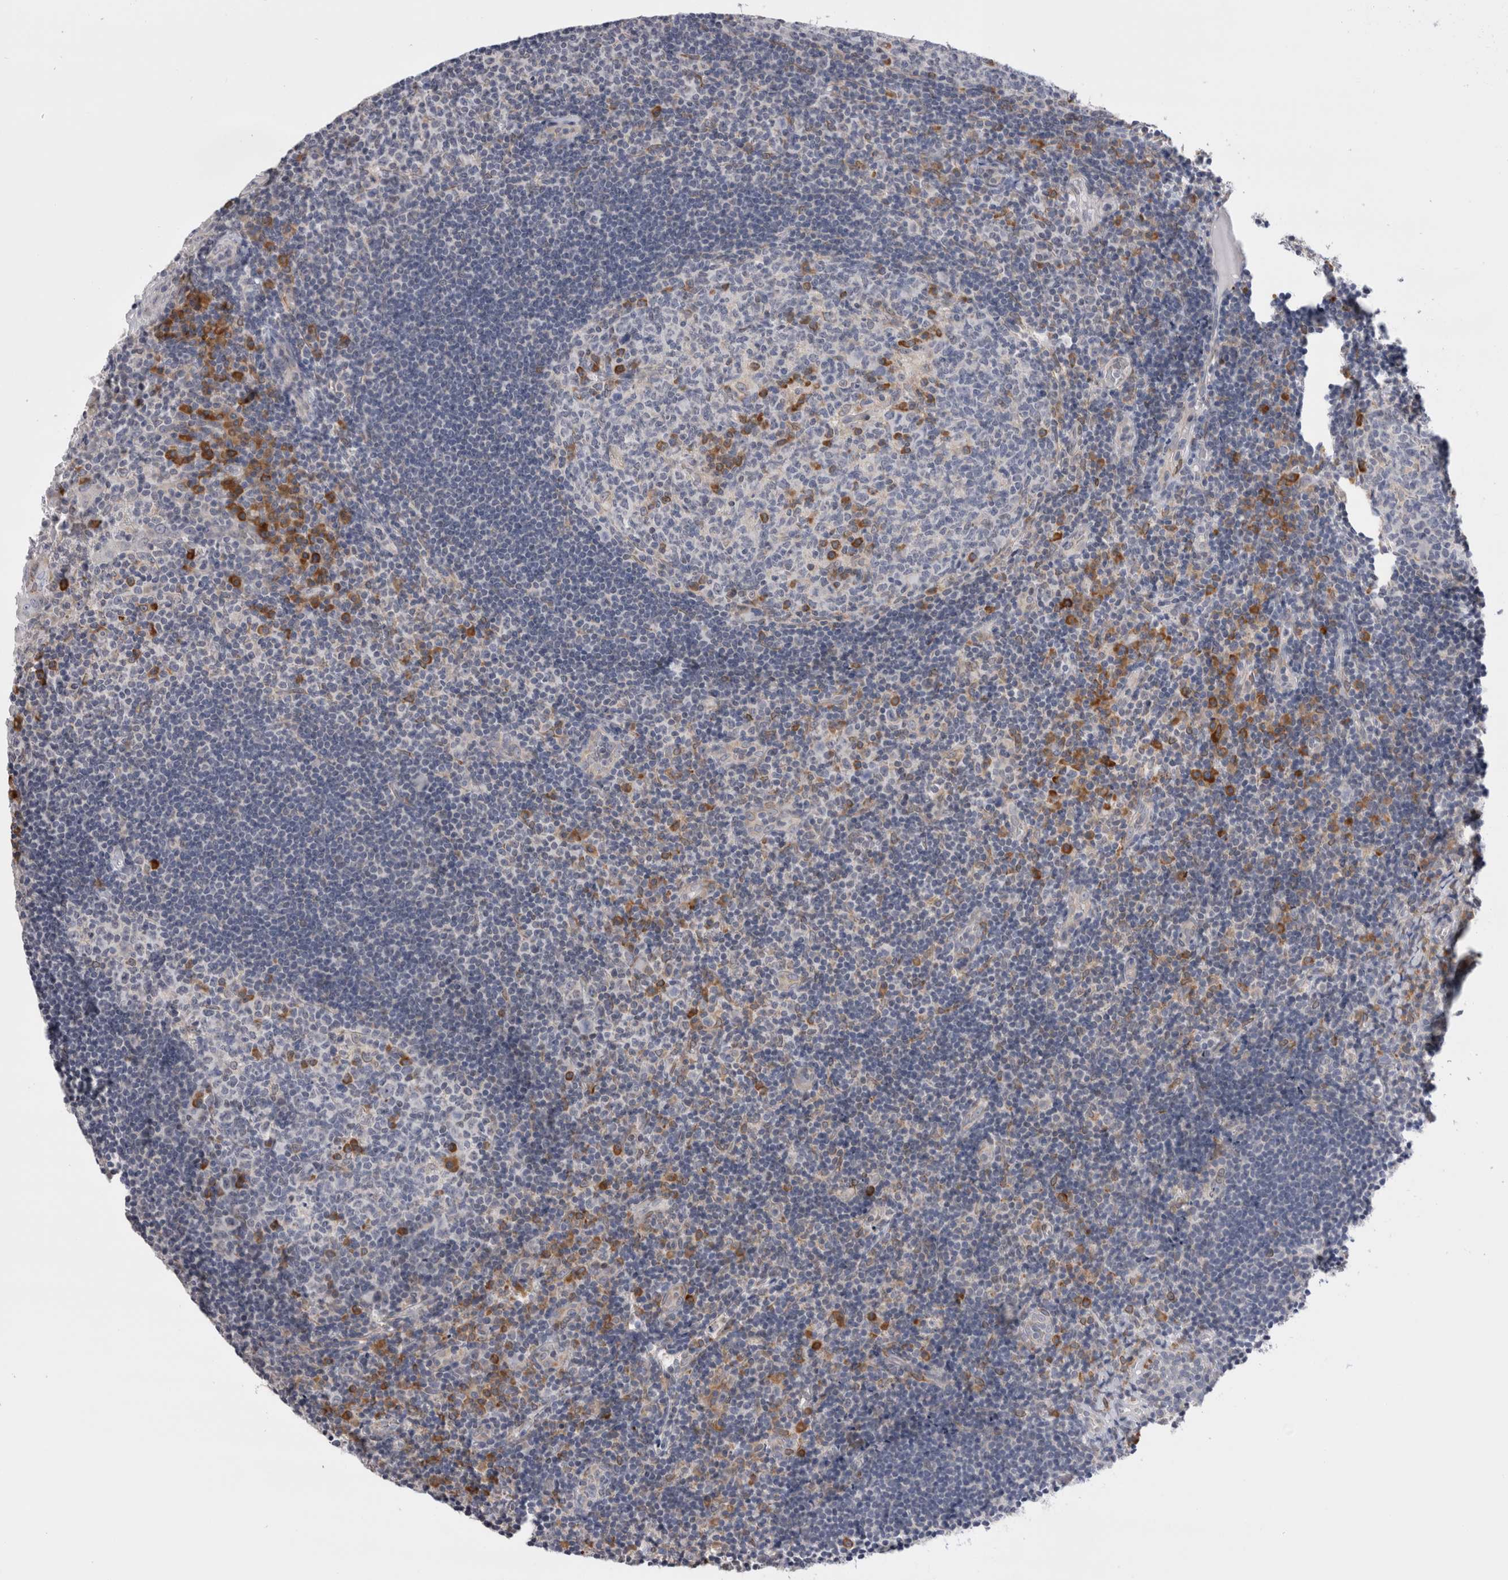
{"staining": {"intensity": "moderate", "quantity": "<25%", "location": "cytoplasmic/membranous"}, "tissue": "tonsil", "cell_type": "Germinal center cells", "image_type": "normal", "snomed": [{"axis": "morphology", "description": "Normal tissue, NOS"}, {"axis": "topography", "description": "Tonsil"}], "caption": "The histopathology image shows a brown stain indicating the presence of a protein in the cytoplasmic/membranous of germinal center cells in tonsil. (Brightfield microscopy of DAB IHC at high magnification).", "gene": "VCPIP1", "patient": {"sex": "female", "age": 40}}